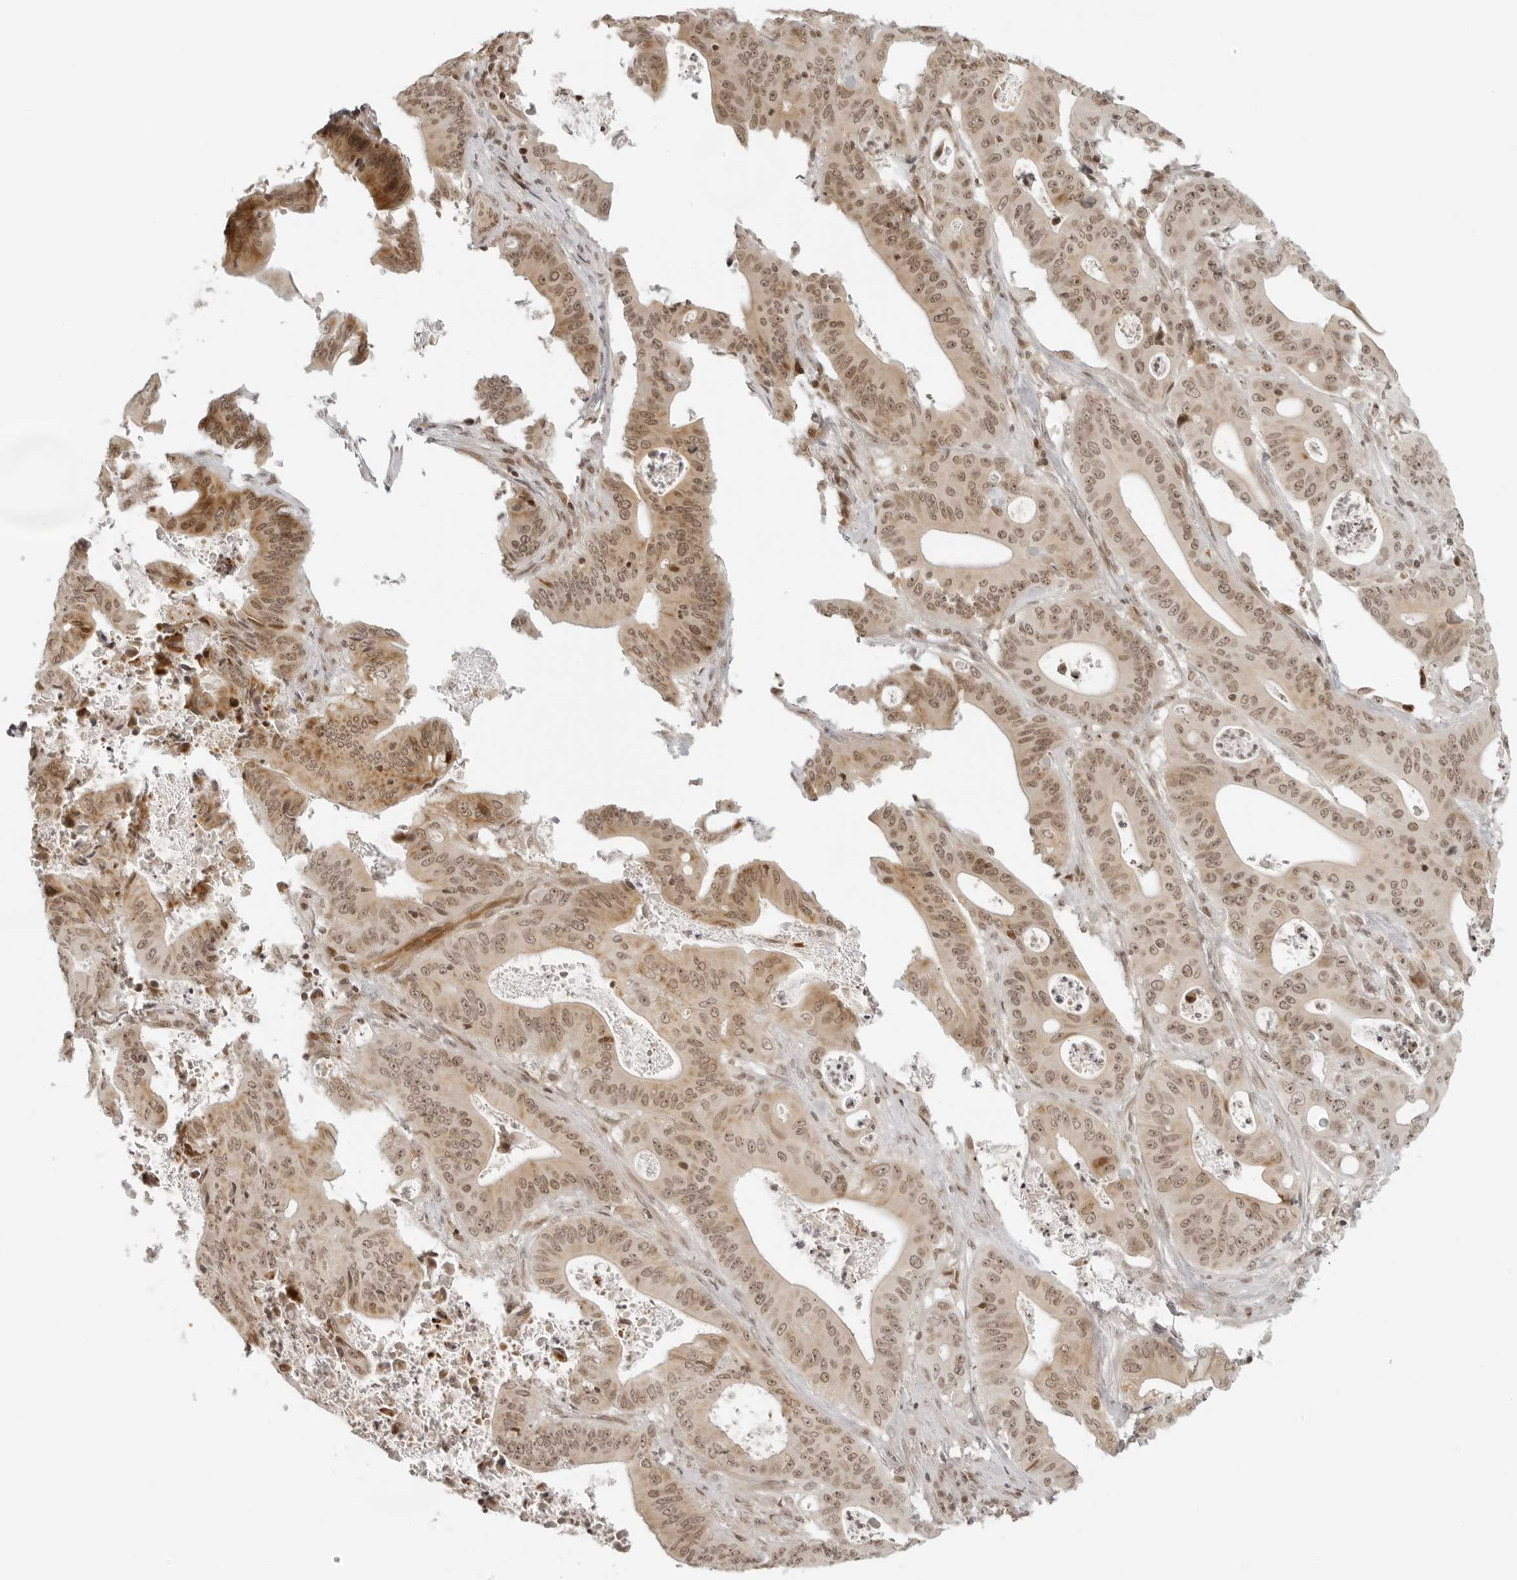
{"staining": {"intensity": "moderate", "quantity": ">75%", "location": "cytoplasmic/membranous,nuclear"}, "tissue": "pancreatic cancer", "cell_type": "Tumor cells", "image_type": "cancer", "snomed": [{"axis": "morphology", "description": "Normal tissue, NOS"}, {"axis": "topography", "description": "Lymph node"}], "caption": "High-magnification brightfield microscopy of pancreatic cancer stained with DAB (3,3'-diaminobenzidine) (brown) and counterstained with hematoxylin (blue). tumor cells exhibit moderate cytoplasmic/membranous and nuclear expression is identified in about>75% of cells.", "gene": "ZNF407", "patient": {"sex": "male", "age": 62}}